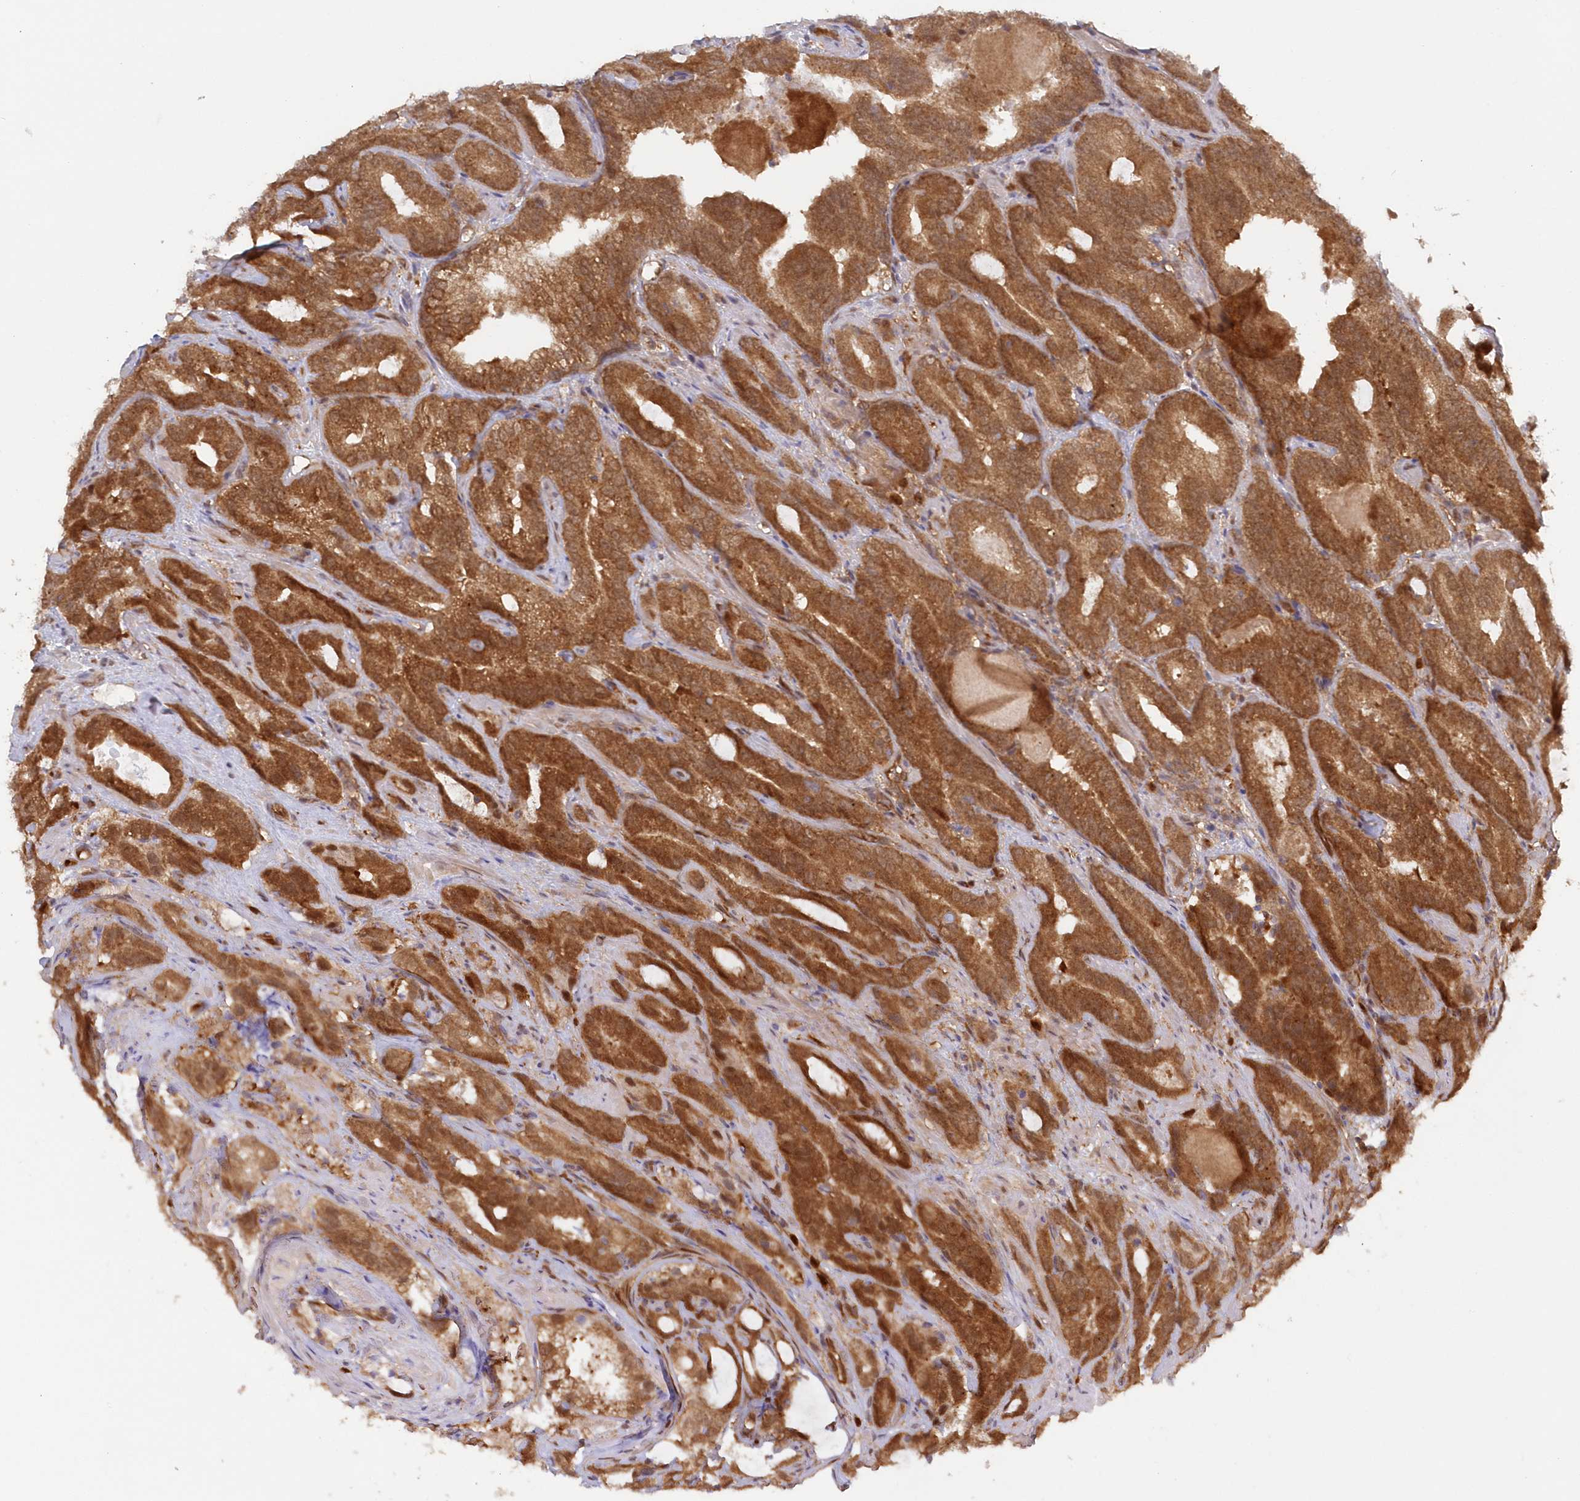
{"staining": {"intensity": "strong", "quantity": "25%-75%", "location": "cytoplasmic/membranous"}, "tissue": "prostate cancer", "cell_type": "Tumor cells", "image_type": "cancer", "snomed": [{"axis": "morphology", "description": "Adenocarcinoma, High grade"}, {"axis": "topography", "description": "Prostate"}], "caption": "Human prostate high-grade adenocarcinoma stained with a brown dye exhibits strong cytoplasmic/membranous positive expression in approximately 25%-75% of tumor cells.", "gene": "GBE1", "patient": {"sex": "male", "age": 57}}